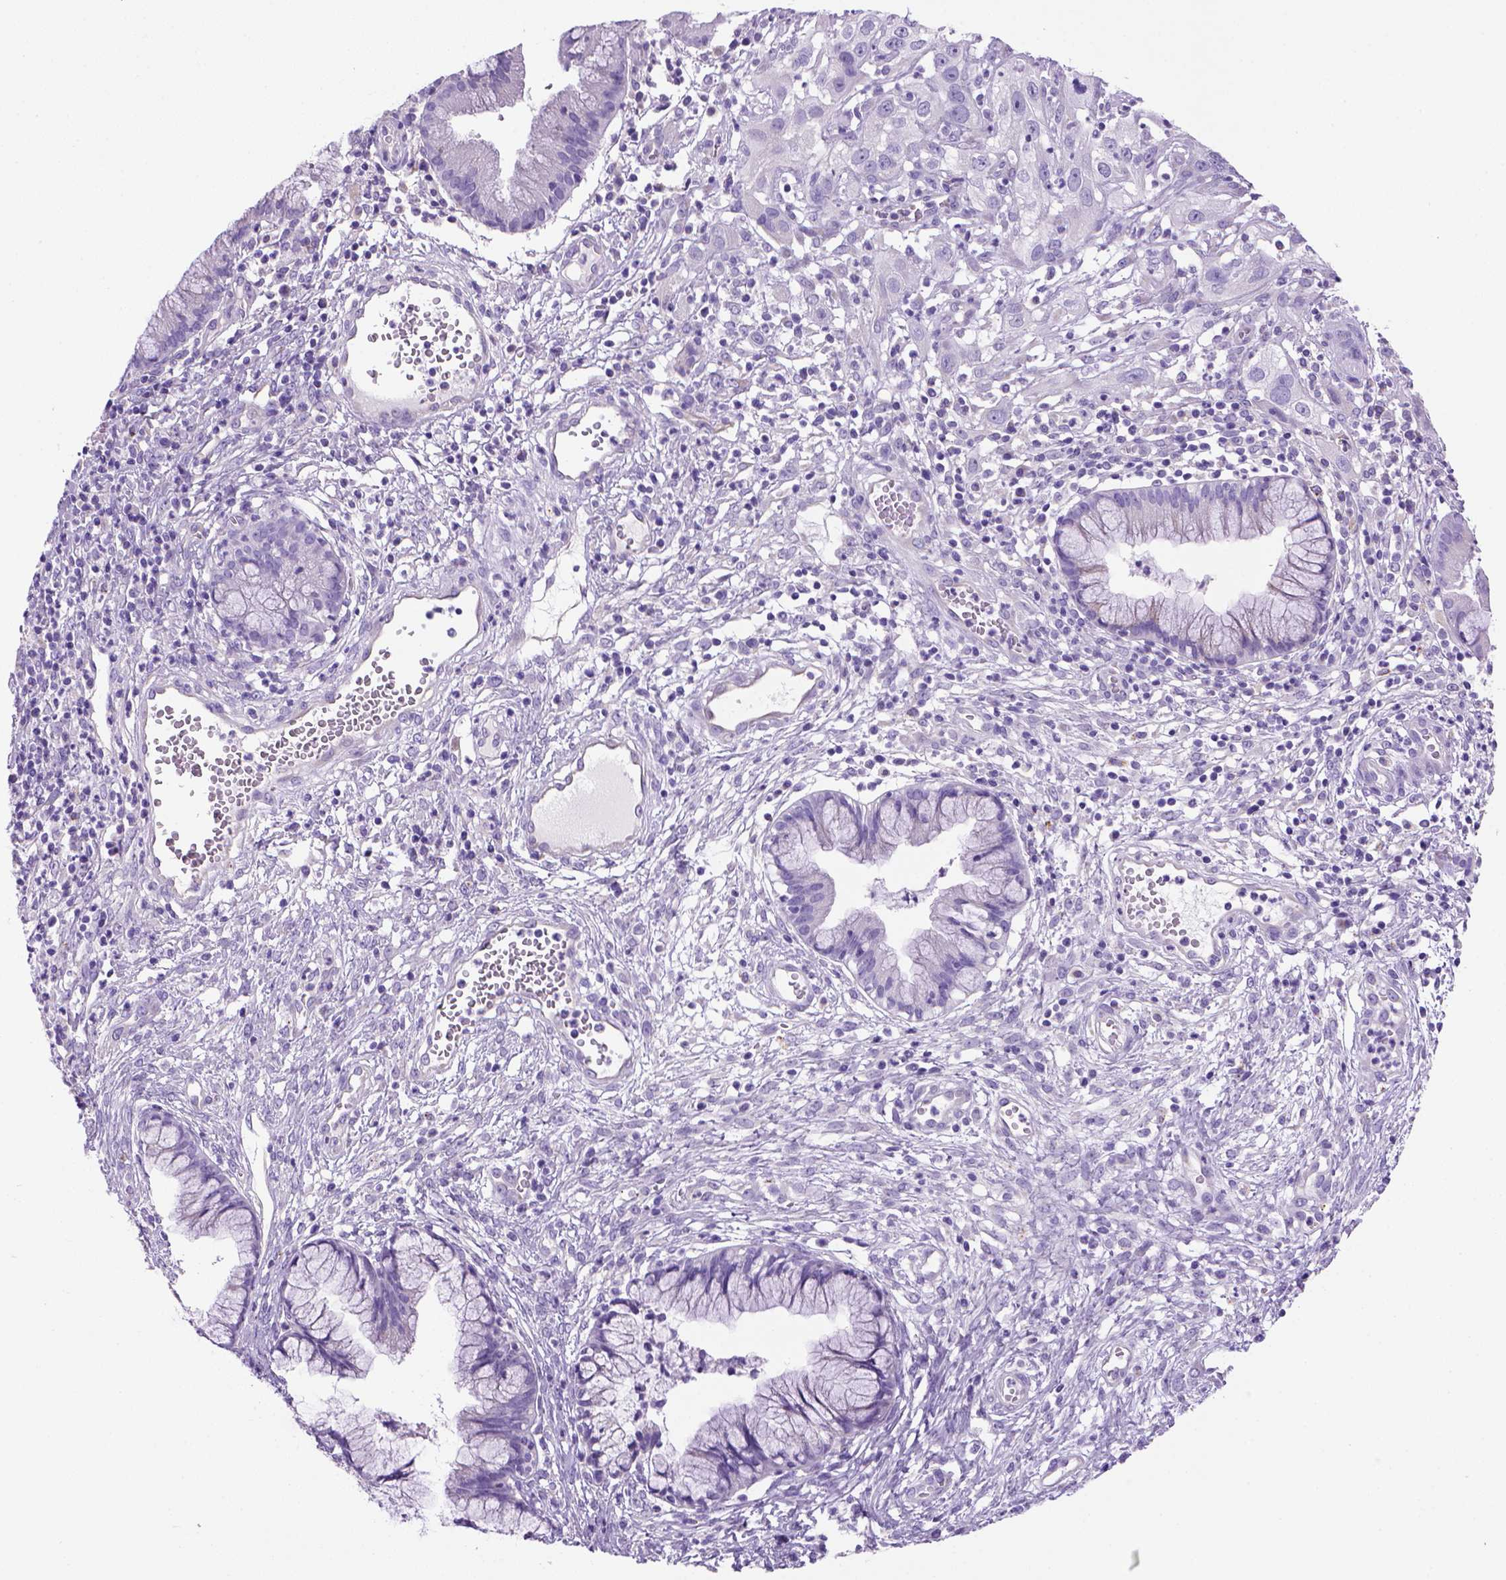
{"staining": {"intensity": "negative", "quantity": "none", "location": "none"}, "tissue": "cervical cancer", "cell_type": "Tumor cells", "image_type": "cancer", "snomed": [{"axis": "morphology", "description": "Squamous cell carcinoma, NOS"}, {"axis": "topography", "description": "Cervix"}], "caption": "A high-resolution photomicrograph shows IHC staining of cervical squamous cell carcinoma, which displays no significant staining in tumor cells. (Brightfield microscopy of DAB IHC at high magnification).", "gene": "ARHGEF33", "patient": {"sex": "female", "age": 32}}